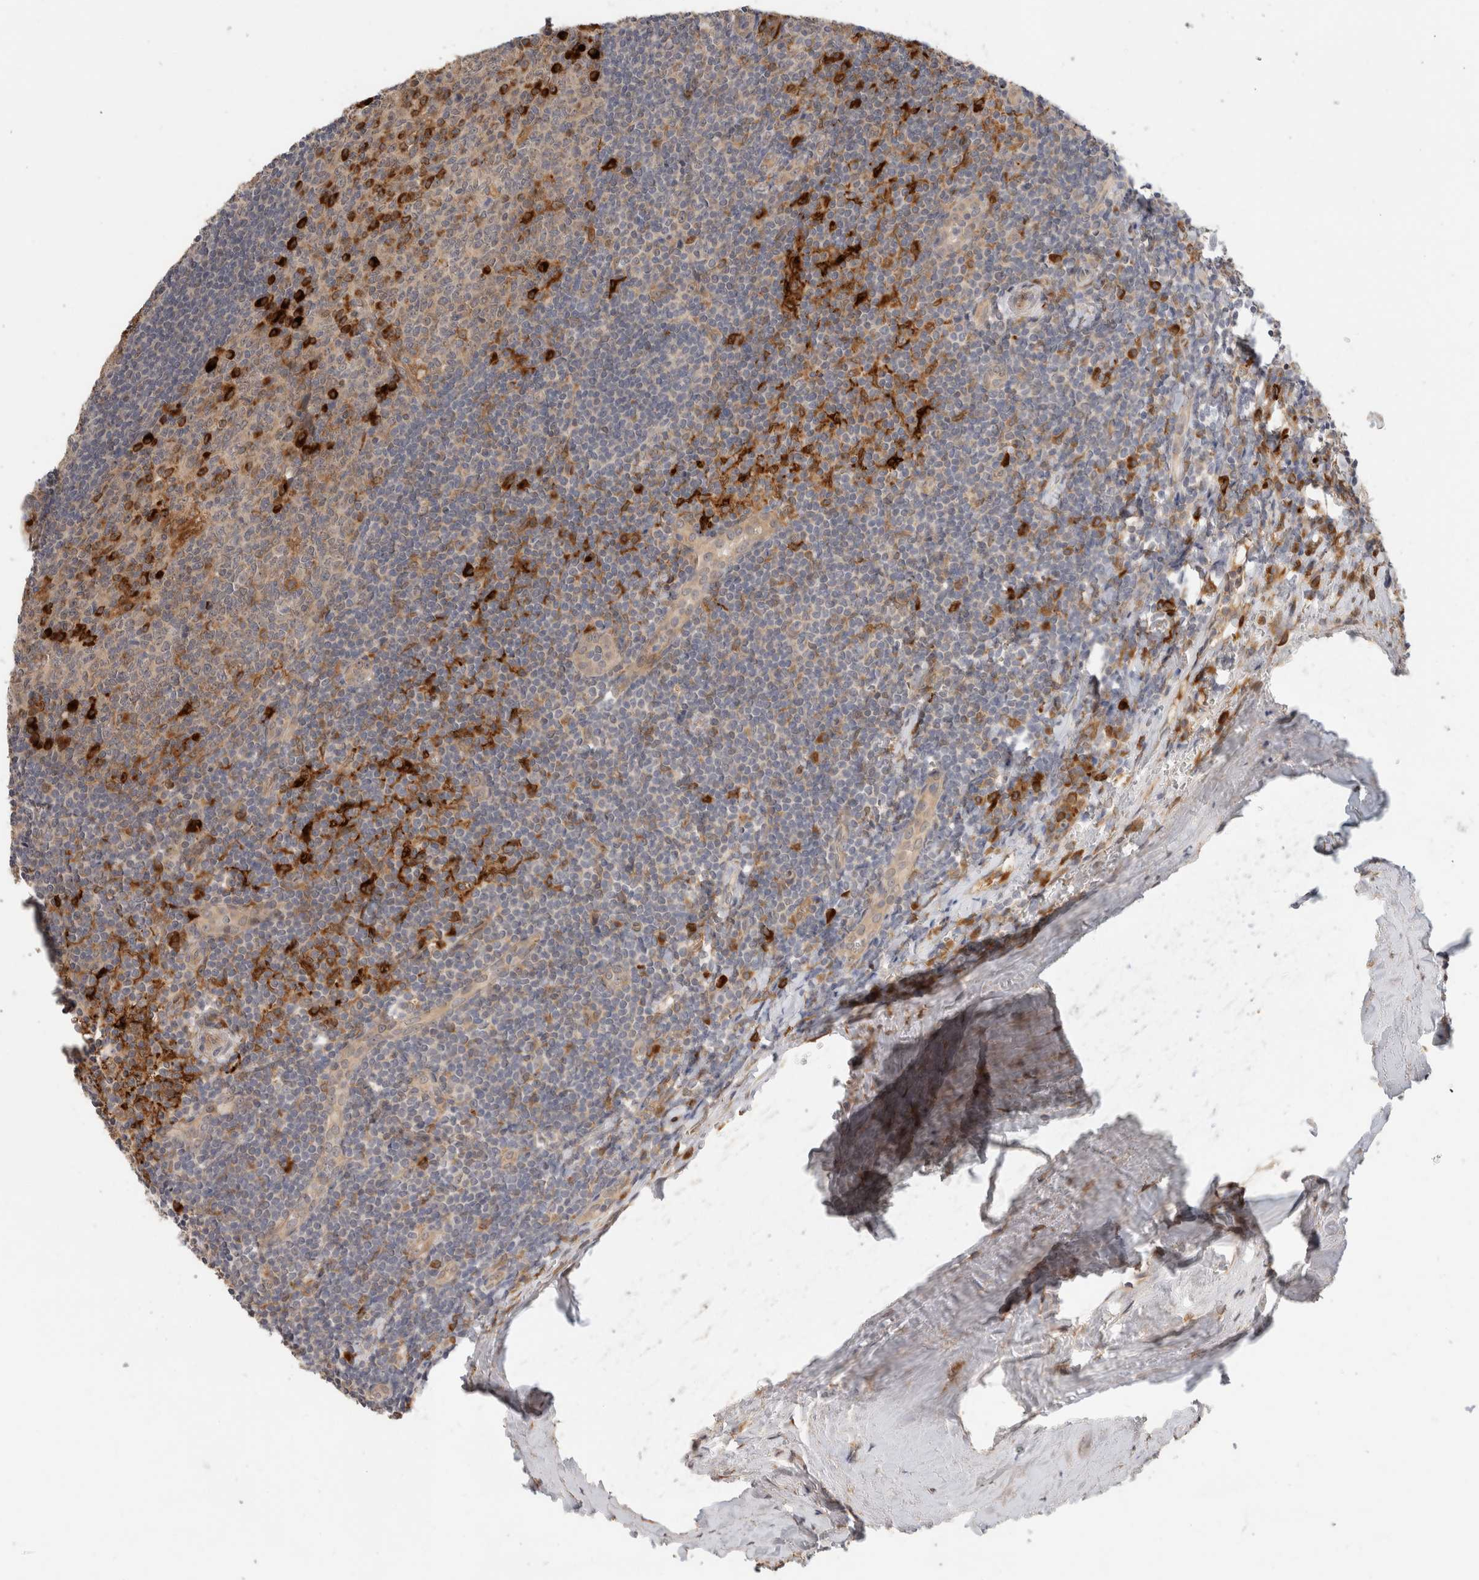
{"staining": {"intensity": "strong", "quantity": "<25%", "location": "cytoplasmic/membranous"}, "tissue": "tonsil", "cell_type": "Germinal center cells", "image_type": "normal", "snomed": [{"axis": "morphology", "description": "Normal tissue, NOS"}, {"axis": "topography", "description": "Tonsil"}], "caption": "Protein expression by immunohistochemistry (IHC) exhibits strong cytoplasmic/membranous positivity in about <25% of germinal center cells in unremarkable tonsil.", "gene": "APOL2", "patient": {"sex": "male", "age": 27}}